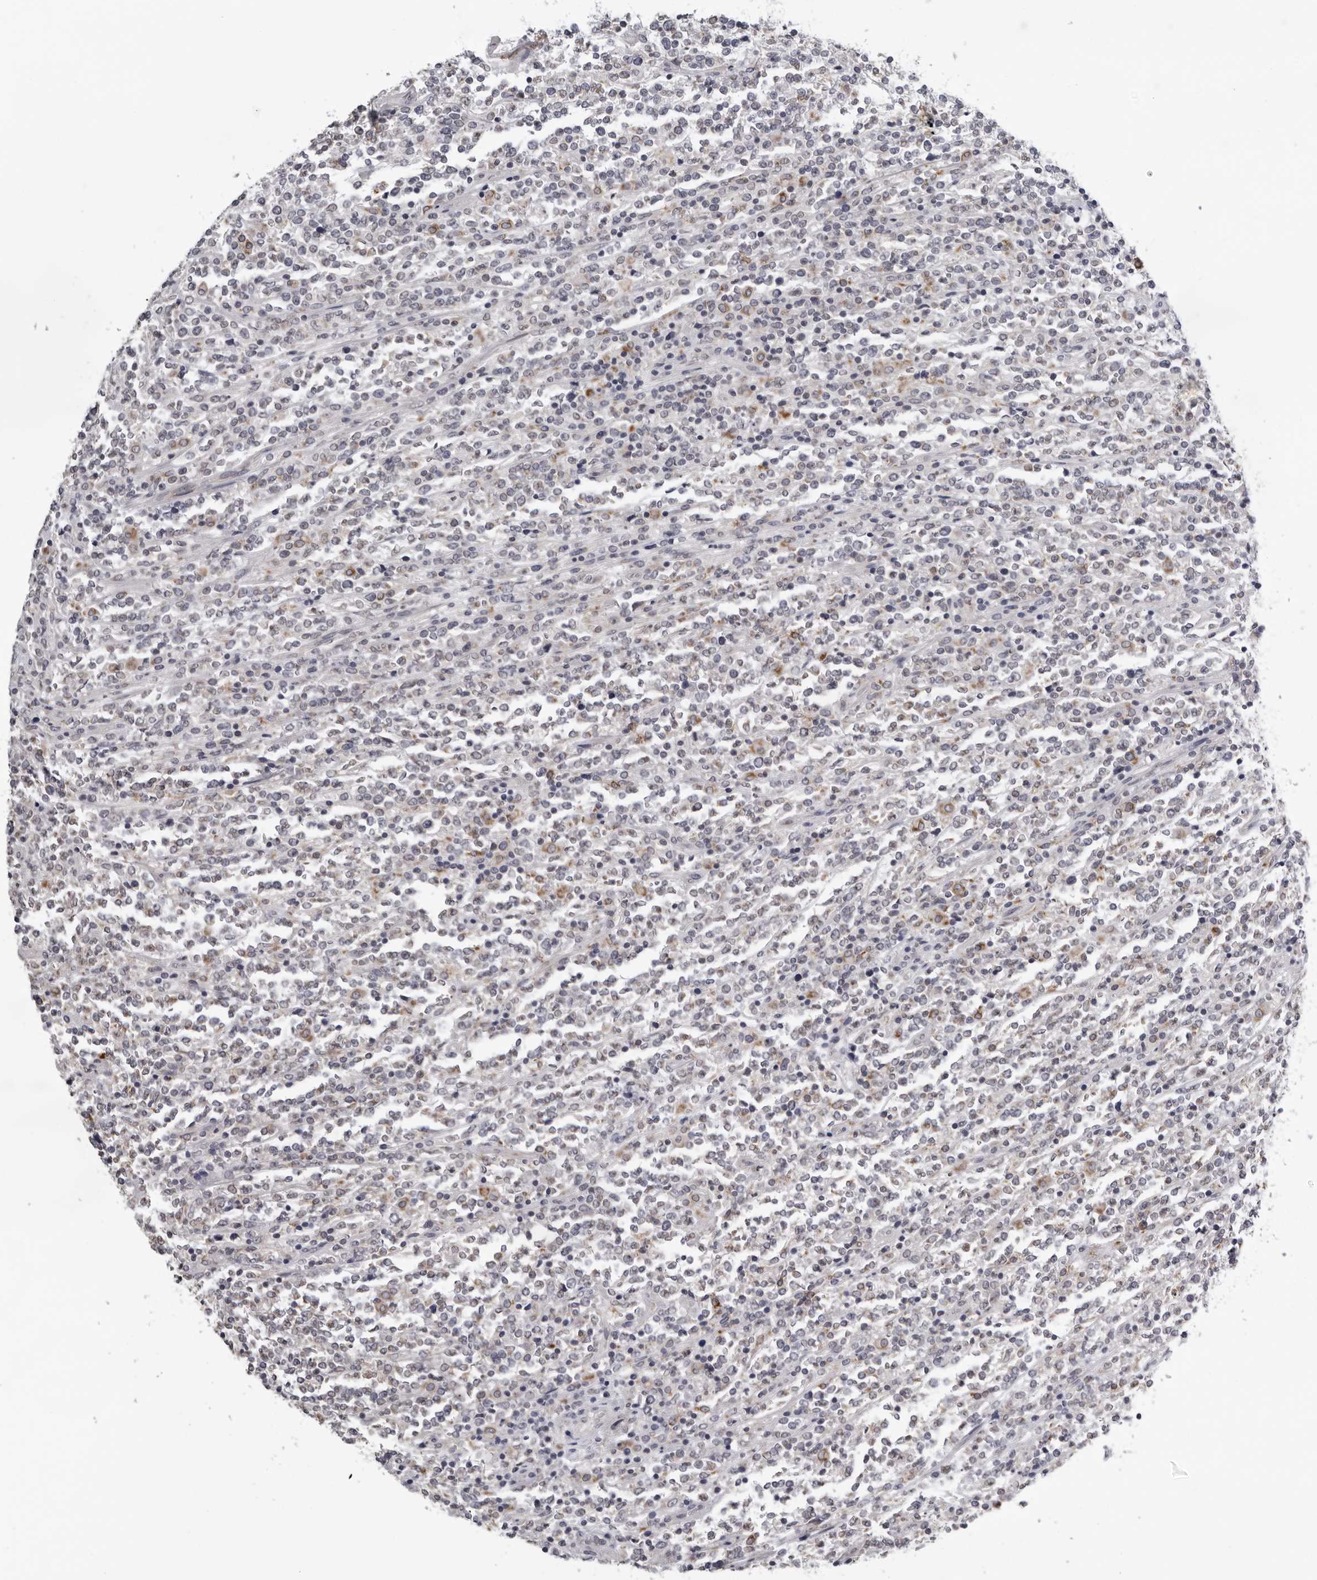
{"staining": {"intensity": "negative", "quantity": "none", "location": "none"}, "tissue": "lymphoma", "cell_type": "Tumor cells", "image_type": "cancer", "snomed": [{"axis": "morphology", "description": "Malignant lymphoma, non-Hodgkin's type, High grade"}, {"axis": "topography", "description": "Soft tissue"}], "caption": "High power microscopy micrograph of an immunohistochemistry (IHC) photomicrograph of lymphoma, revealing no significant staining in tumor cells. Nuclei are stained in blue.", "gene": "CPT2", "patient": {"sex": "male", "age": 18}}